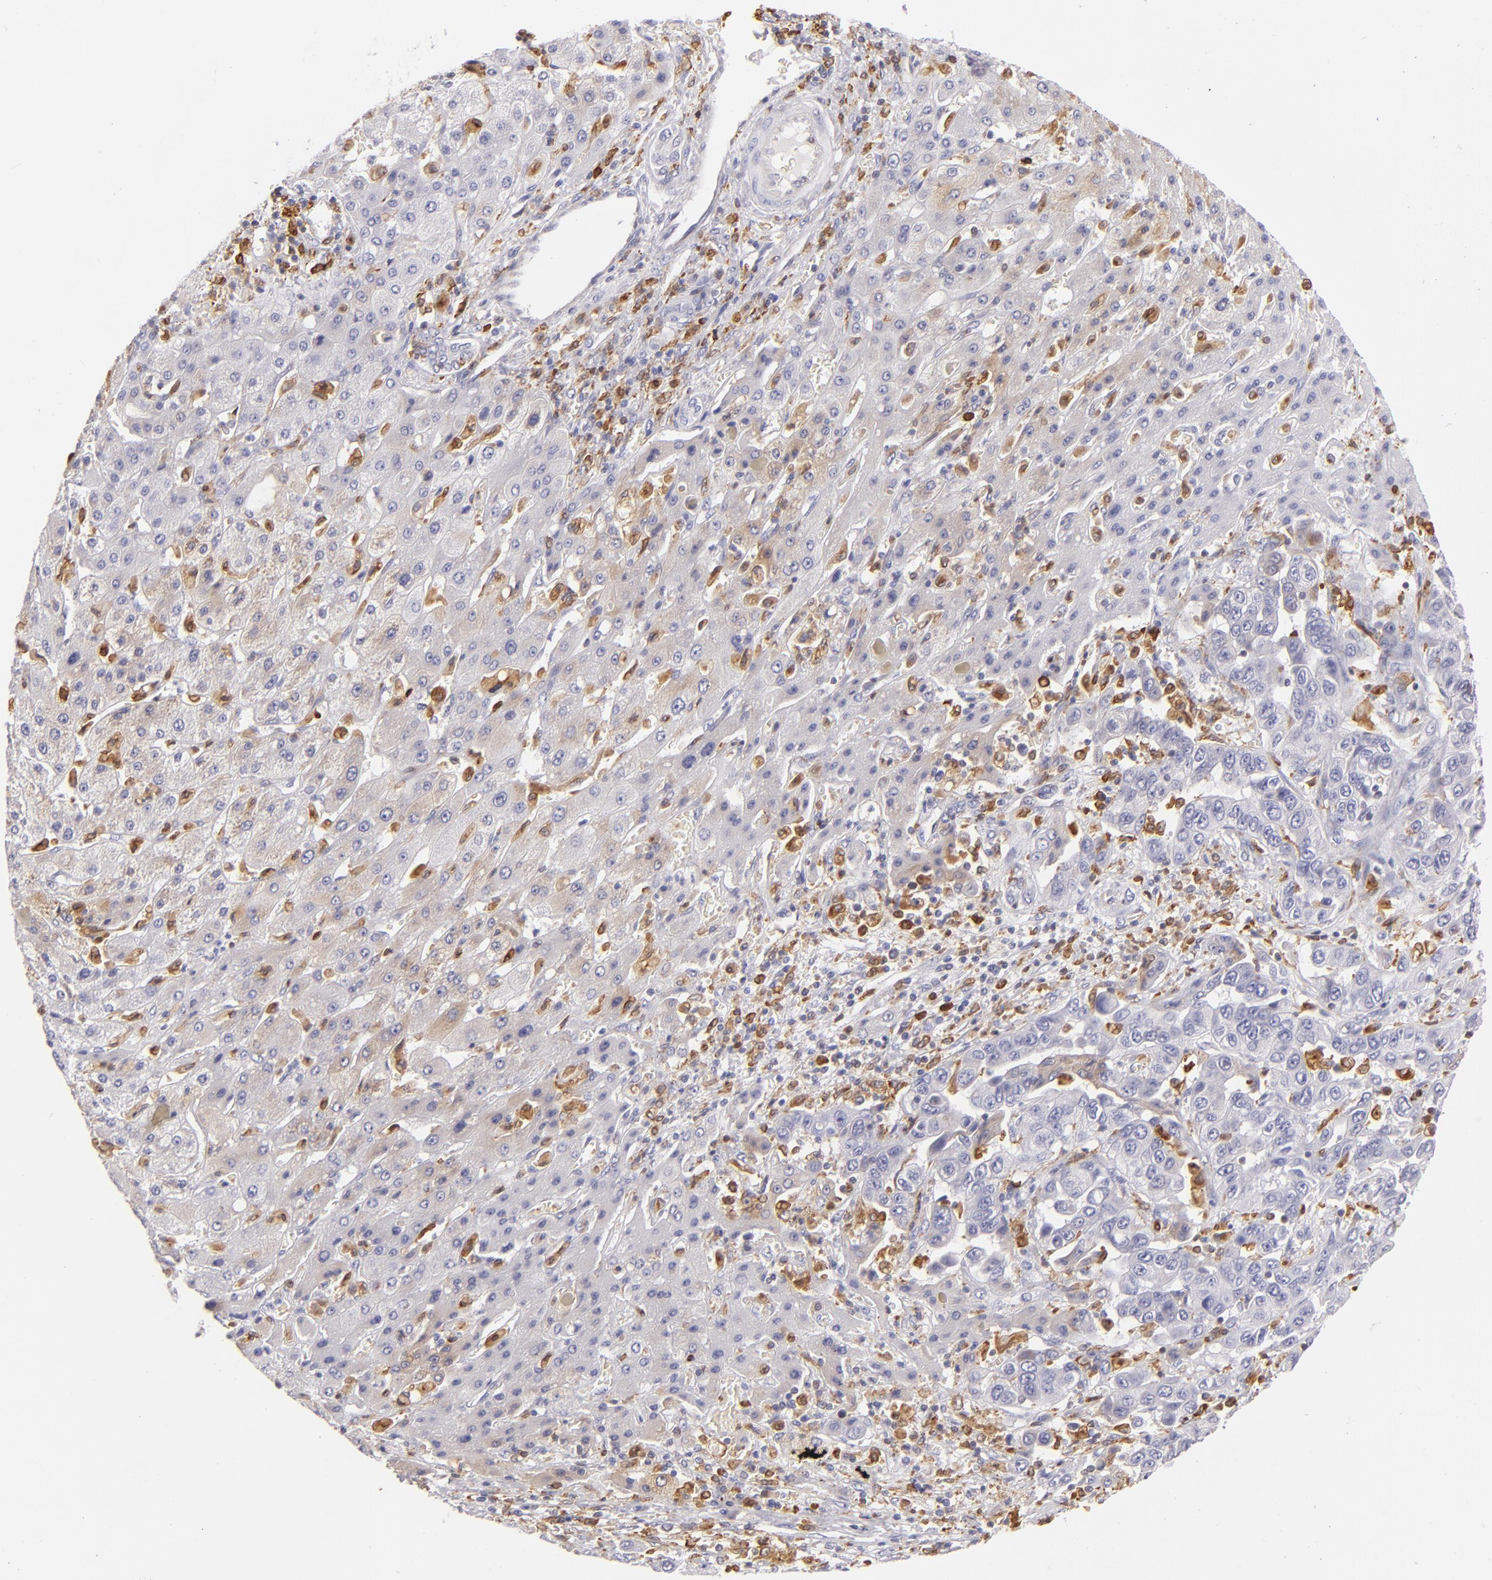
{"staining": {"intensity": "weak", "quantity": "<25%", "location": "cytoplasmic/membranous"}, "tissue": "liver cancer", "cell_type": "Tumor cells", "image_type": "cancer", "snomed": [{"axis": "morphology", "description": "Cholangiocarcinoma"}, {"axis": "topography", "description": "Liver"}], "caption": "High magnification brightfield microscopy of liver cancer stained with DAB (brown) and counterstained with hematoxylin (blue): tumor cells show no significant positivity.", "gene": "CD74", "patient": {"sex": "female", "age": 52}}